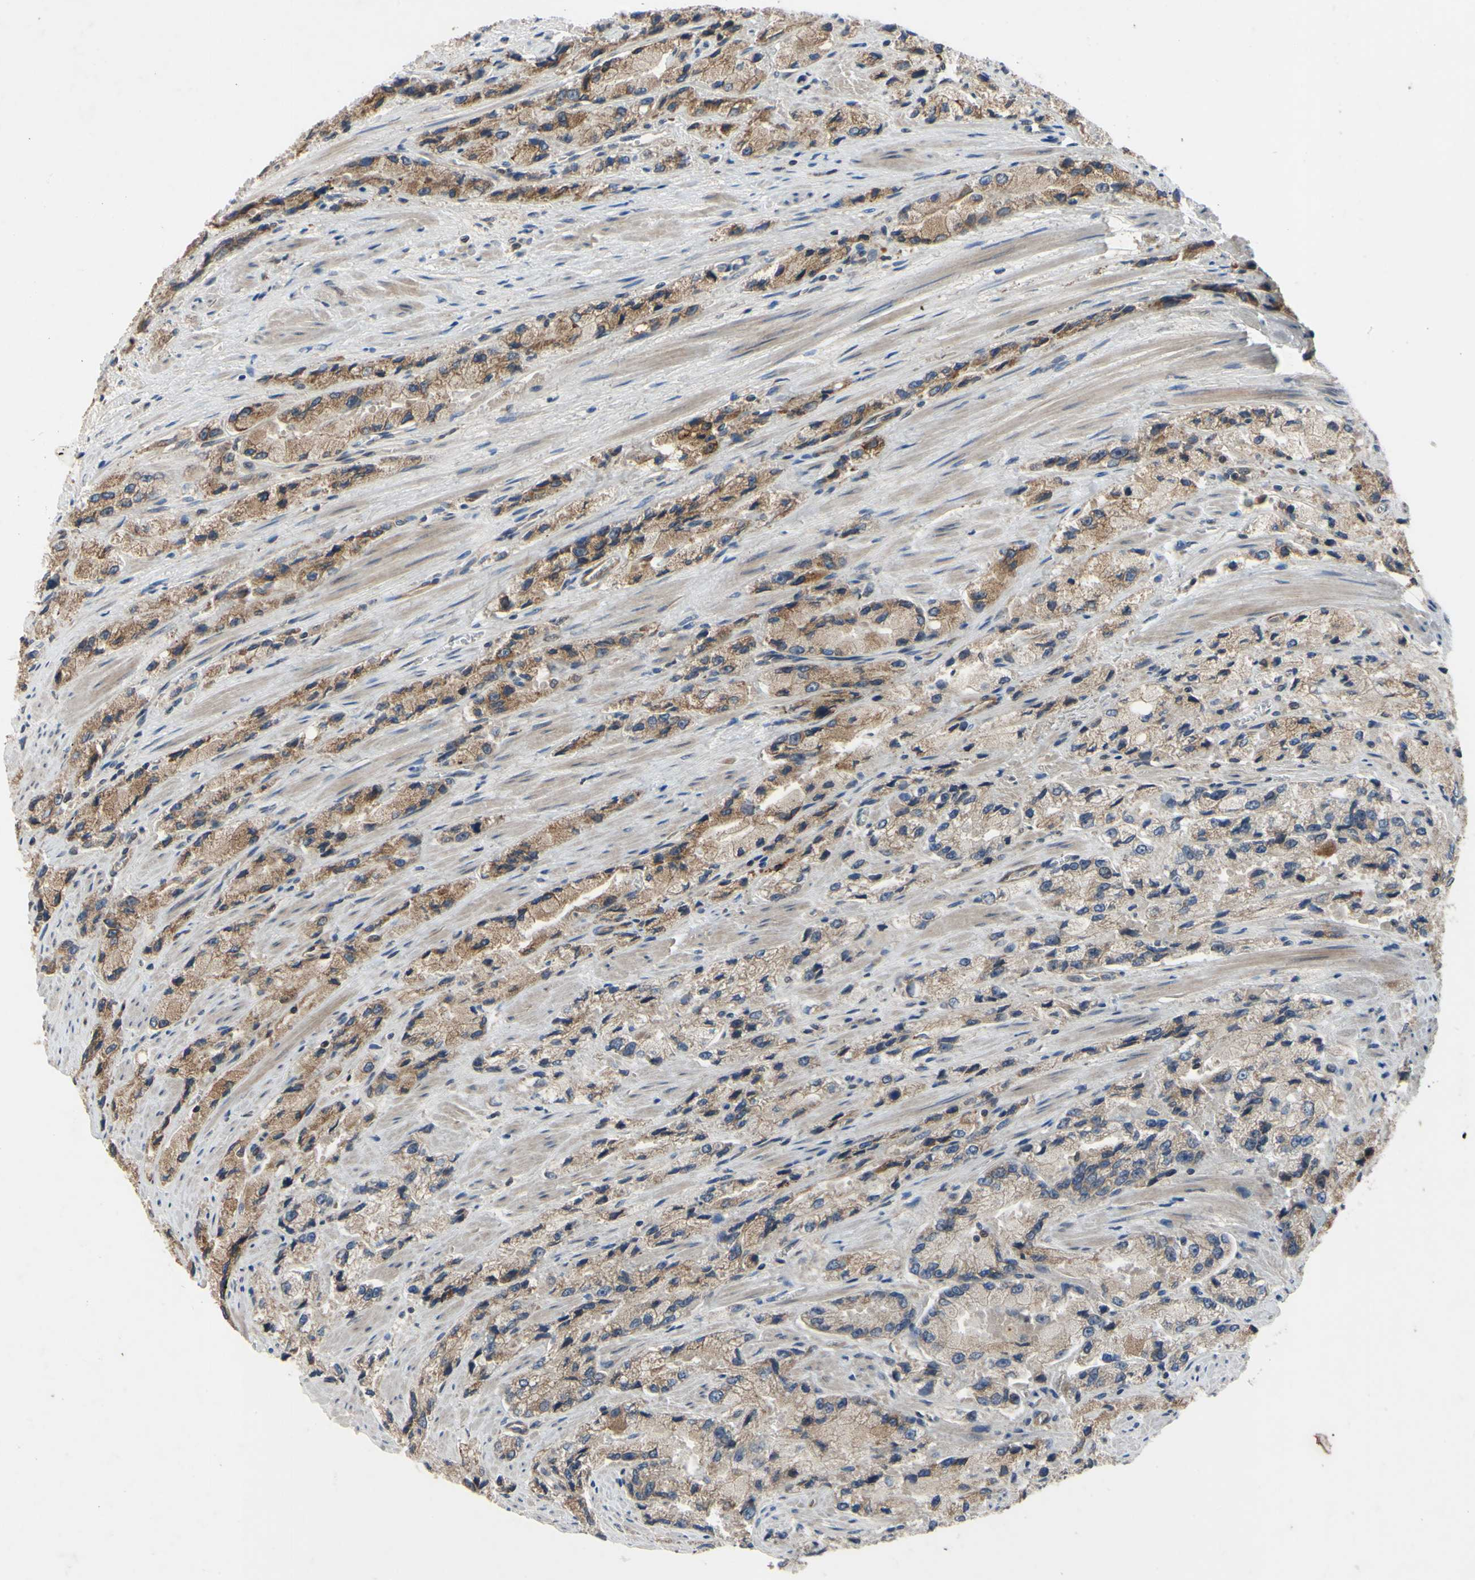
{"staining": {"intensity": "moderate", "quantity": ">75%", "location": "cytoplasmic/membranous"}, "tissue": "prostate cancer", "cell_type": "Tumor cells", "image_type": "cancer", "snomed": [{"axis": "morphology", "description": "Adenocarcinoma, High grade"}, {"axis": "topography", "description": "Prostate"}], "caption": "Immunohistochemical staining of human high-grade adenocarcinoma (prostate) demonstrates moderate cytoplasmic/membranous protein staining in approximately >75% of tumor cells.", "gene": "XIAP", "patient": {"sex": "male", "age": 58}}